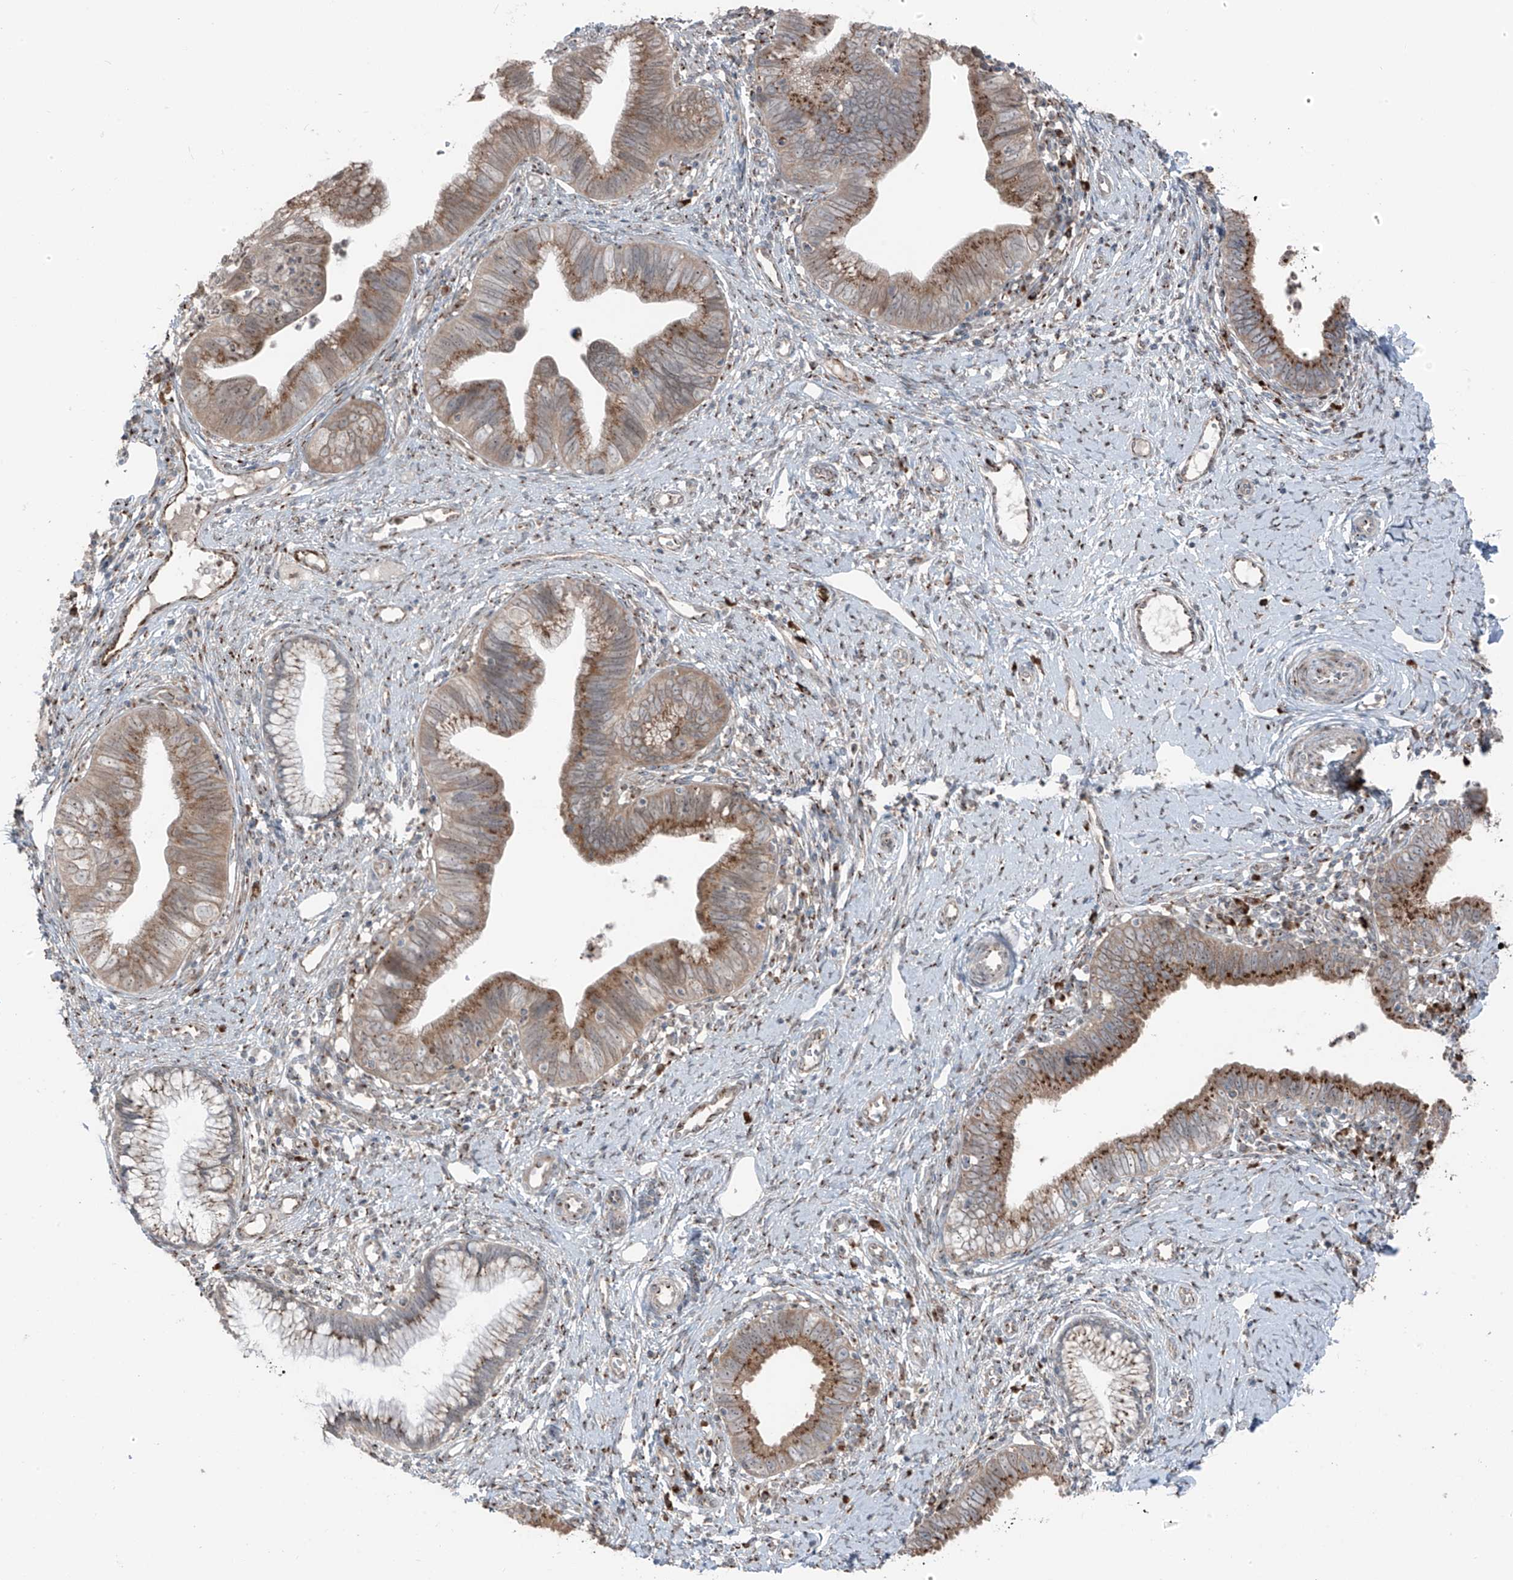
{"staining": {"intensity": "moderate", "quantity": ">75%", "location": "cytoplasmic/membranous"}, "tissue": "cervical cancer", "cell_type": "Tumor cells", "image_type": "cancer", "snomed": [{"axis": "morphology", "description": "Adenocarcinoma, NOS"}, {"axis": "topography", "description": "Cervix"}], "caption": "The image displays a brown stain indicating the presence of a protein in the cytoplasmic/membranous of tumor cells in cervical adenocarcinoma.", "gene": "ERLEC1", "patient": {"sex": "female", "age": 36}}